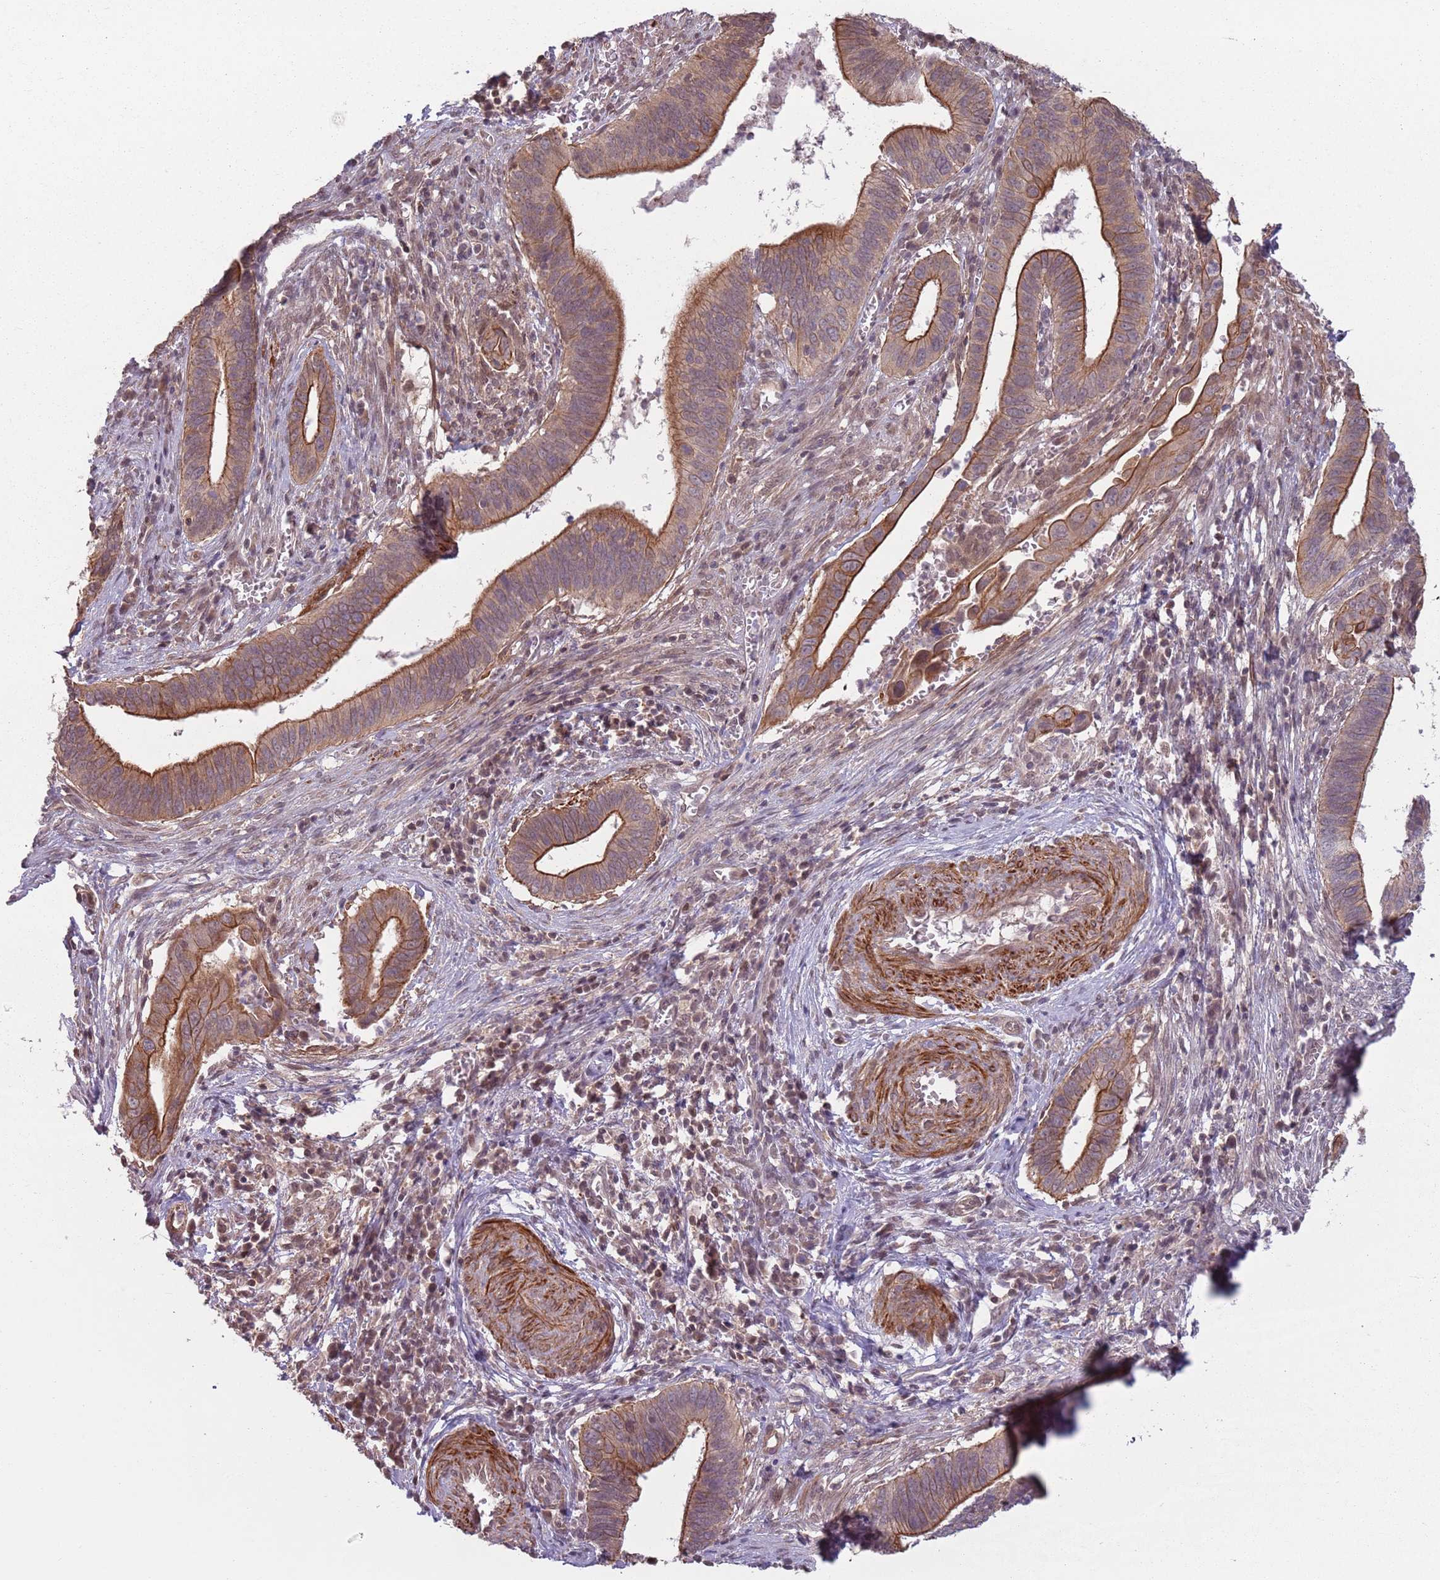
{"staining": {"intensity": "moderate", "quantity": ">75%", "location": "cytoplasmic/membranous"}, "tissue": "cervical cancer", "cell_type": "Tumor cells", "image_type": "cancer", "snomed": [{"axis": "morphology", "description": "Adenocarcinoma, NOS"}, {"axis": "topography", "description": "Cervix"}], "caption": "Cervical cancer stained with a brown dye exhibits moderate cytoplasmic/membranous positive expression in about >75% of tumor cells.", "gene": "CCDC154", "patient": {"sex": "female", "age": 42}}